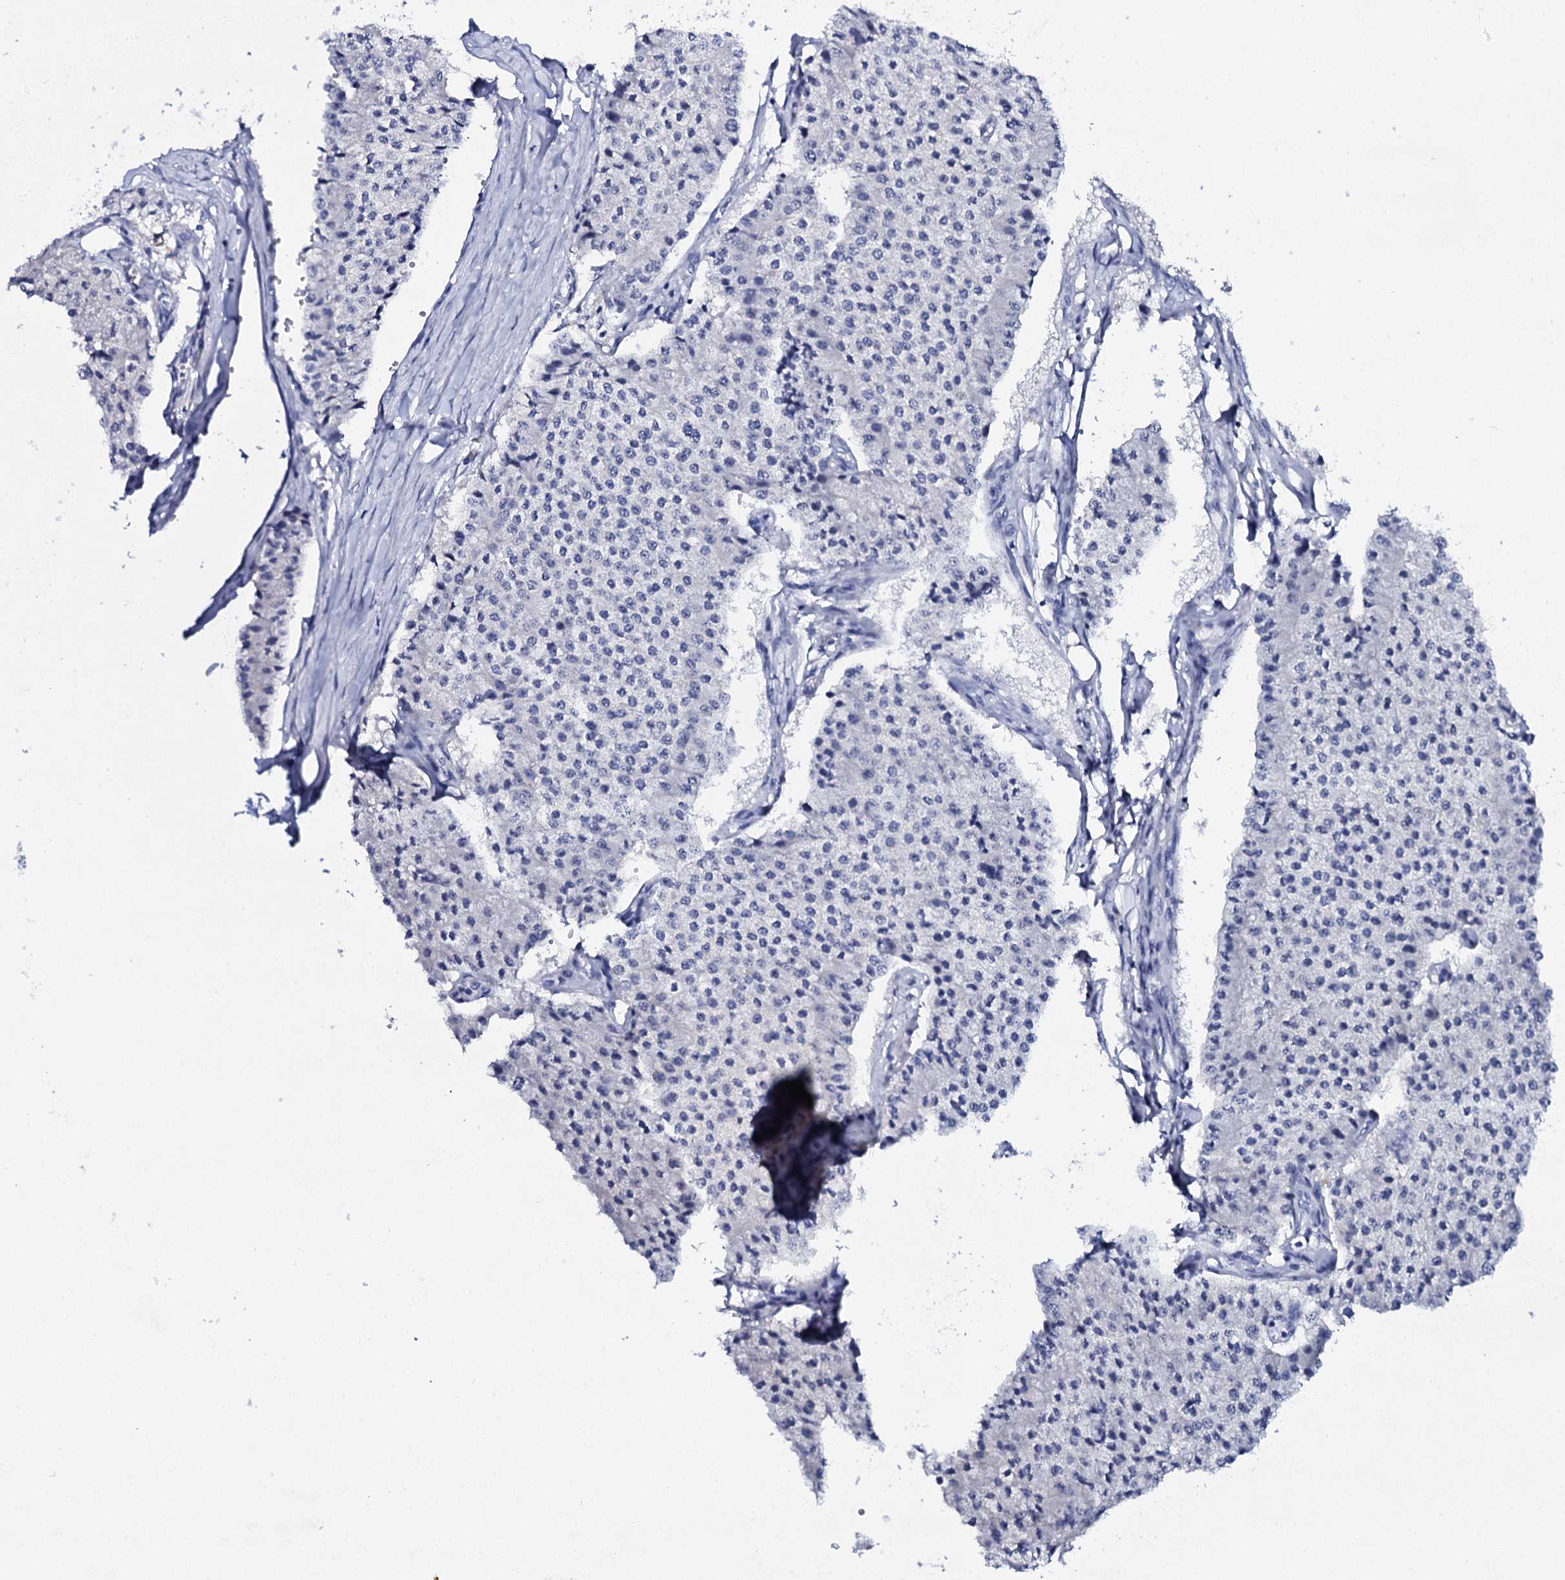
{"staining": {"intensity": "negative", "quantity": "none", "location": "none"}, "tissue": "carcinoid", "cell_type": "Tumor cells", "image_type": "cancer", "snomed": [{"axis": "morphology", "description": "Carcinoid, malignant, NOS"}, {"axis": "topography", "description": "Colon"}], "caption": "An image of human carcinoid is negative for staining in tumor cells.", "gene": "FBXL16", "patient": {"sex": "female", "age": 52}}